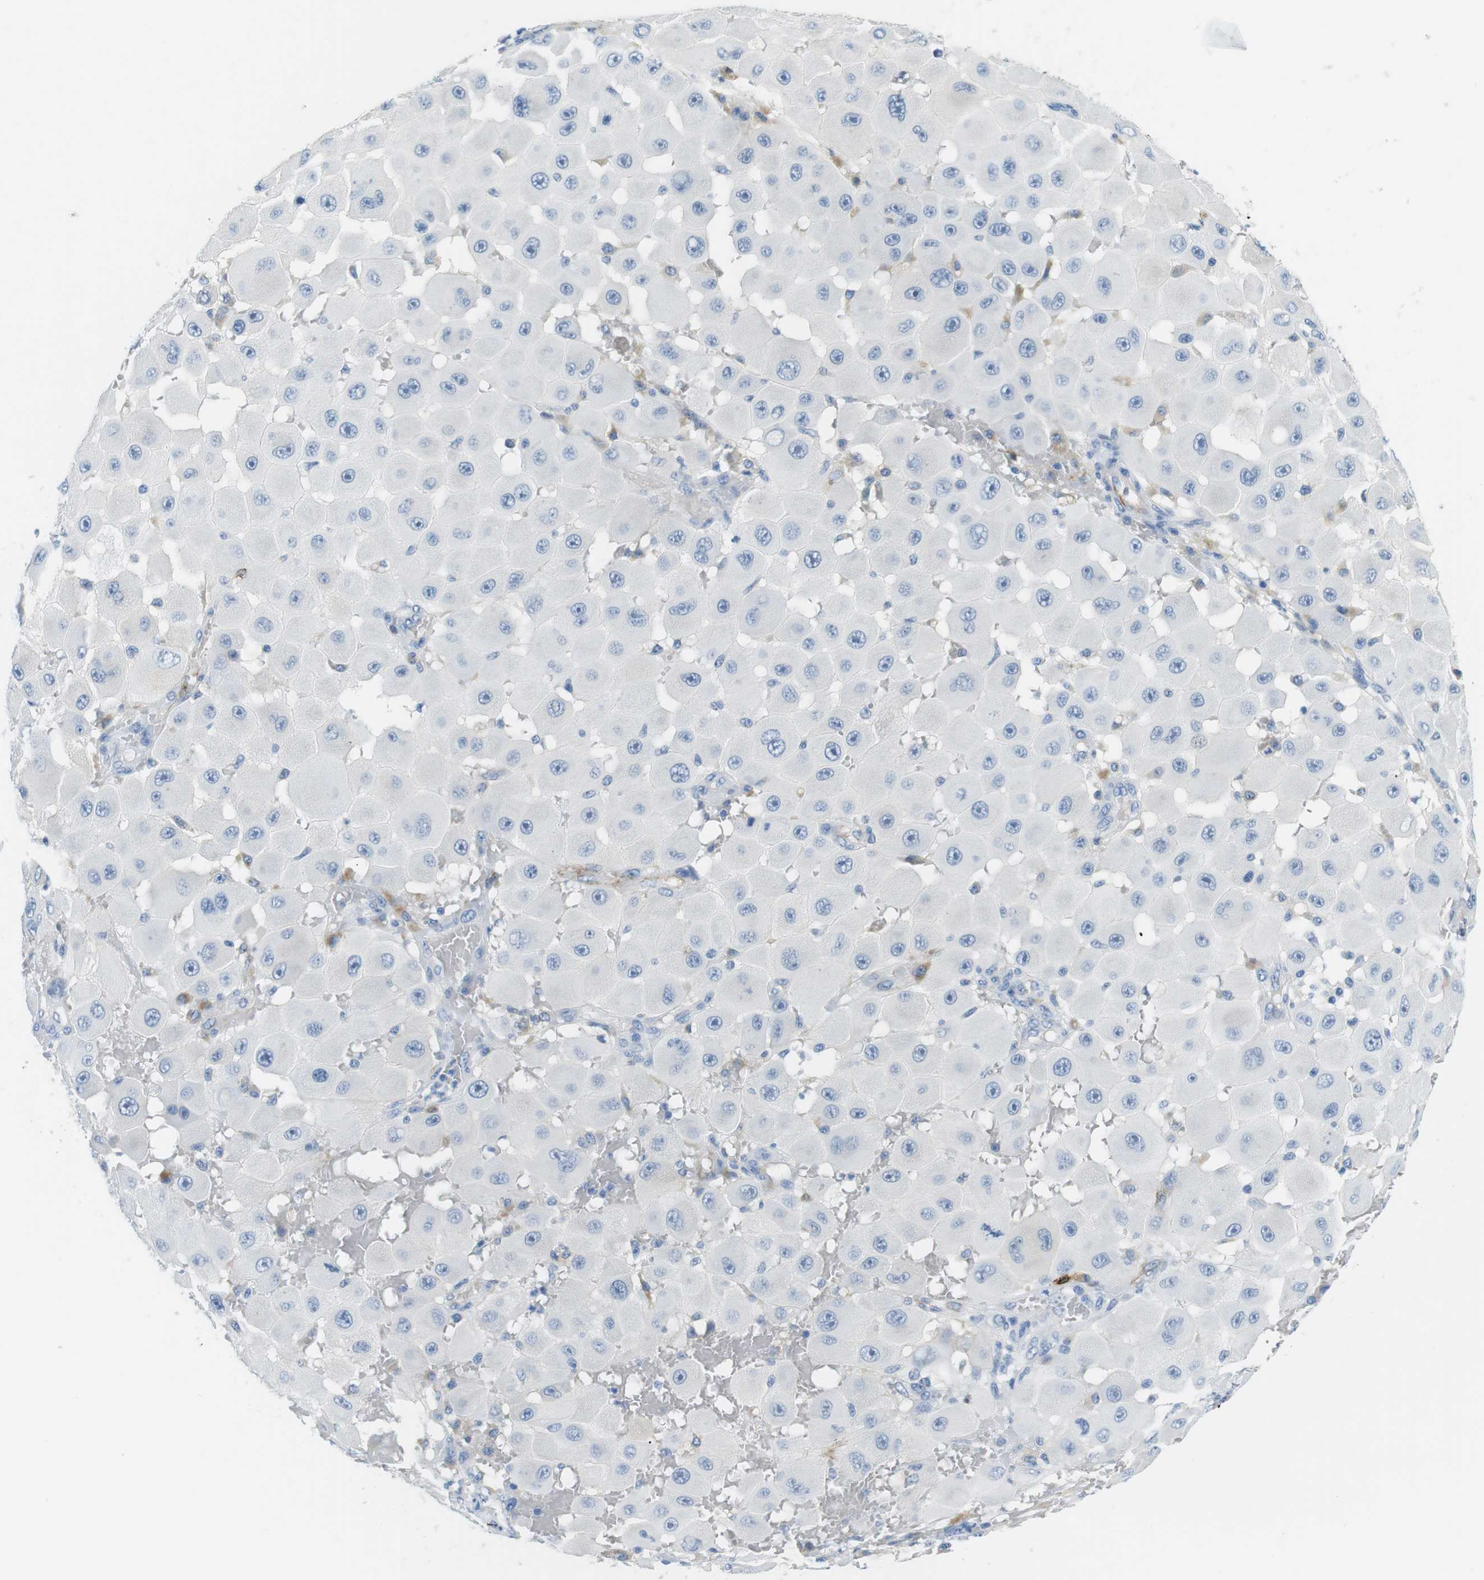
{"staining": {"intensity": "negative", "quantity": "none", "location": "none"}, "tissue": "melanoma", "cell_type": "Tumor cells", "image_type": "cancer", "snomed": [{"axis": "morphology", "description": "Malignant melanoma, NOS"}, {"axis": "topography", "description": "Skin"}], "caption": "Histopathology image shows no protein positivity in tumor cells of malignant melanoma tissue.", "gene": "TNFRSF4", "patient": {"sex": "female", "age": 81}}